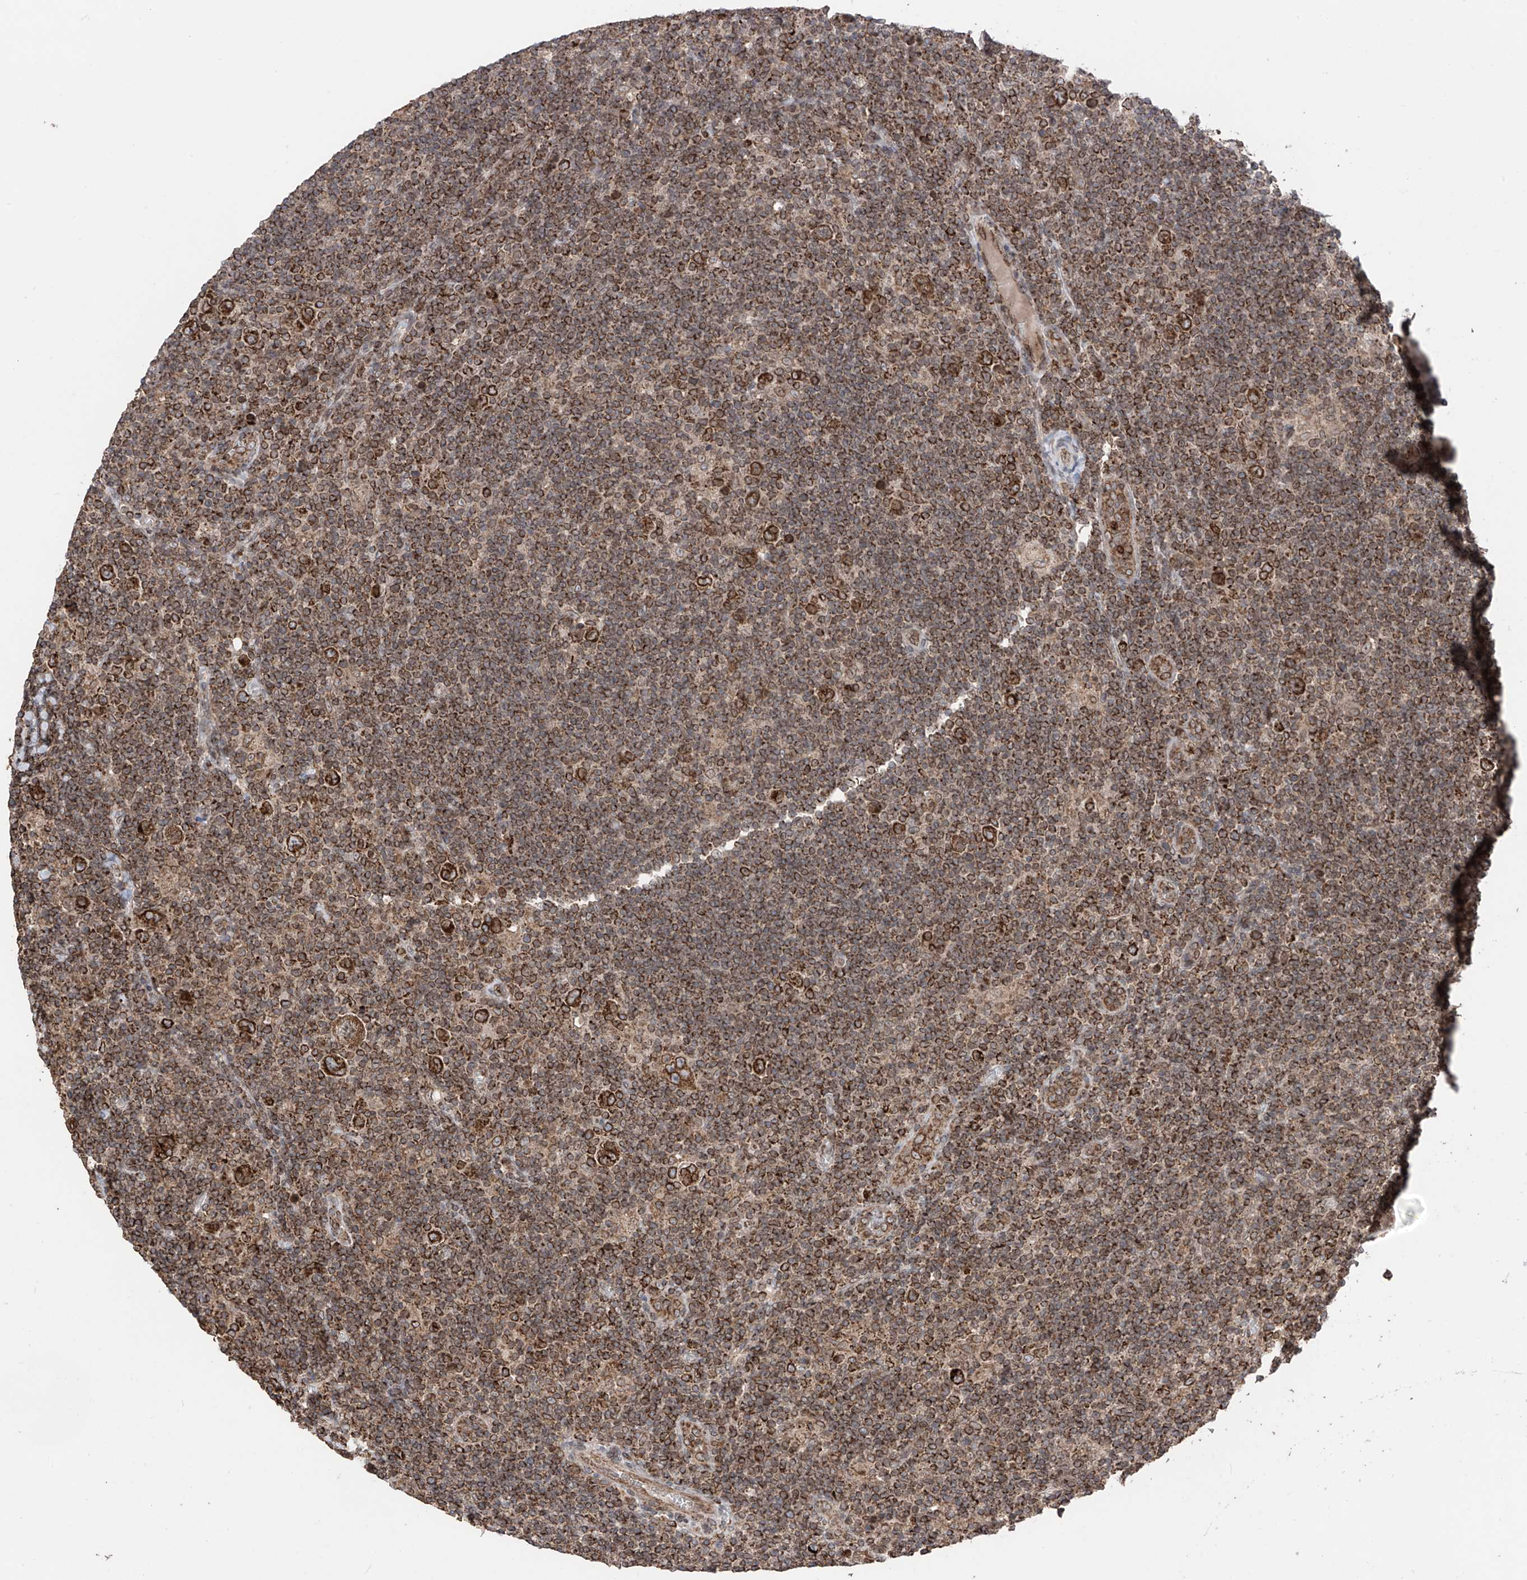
{"staining": {"intensity": "strong", "quantity": ">75%", "location": "cytoplasmic/membranous,nuclear"}, "tissue": "lymphoma", "cell_type": "Tumor cells", "image_type": "cancer", "snomed": [{"axis": "morphology", "description": "Hodgkin's disease, NOS"}, {"axis": "topography", "description": "Lymph node"}], "caption": "About >75% of tumor cells in Hodgkin's disease demonstrate strong cytoplasmic/membranous and nuclear protein staining as visualized by brown immunohistochemical staining.", "gene": "AHCTF1", "patient": {"sex": "female", "age": 57}}